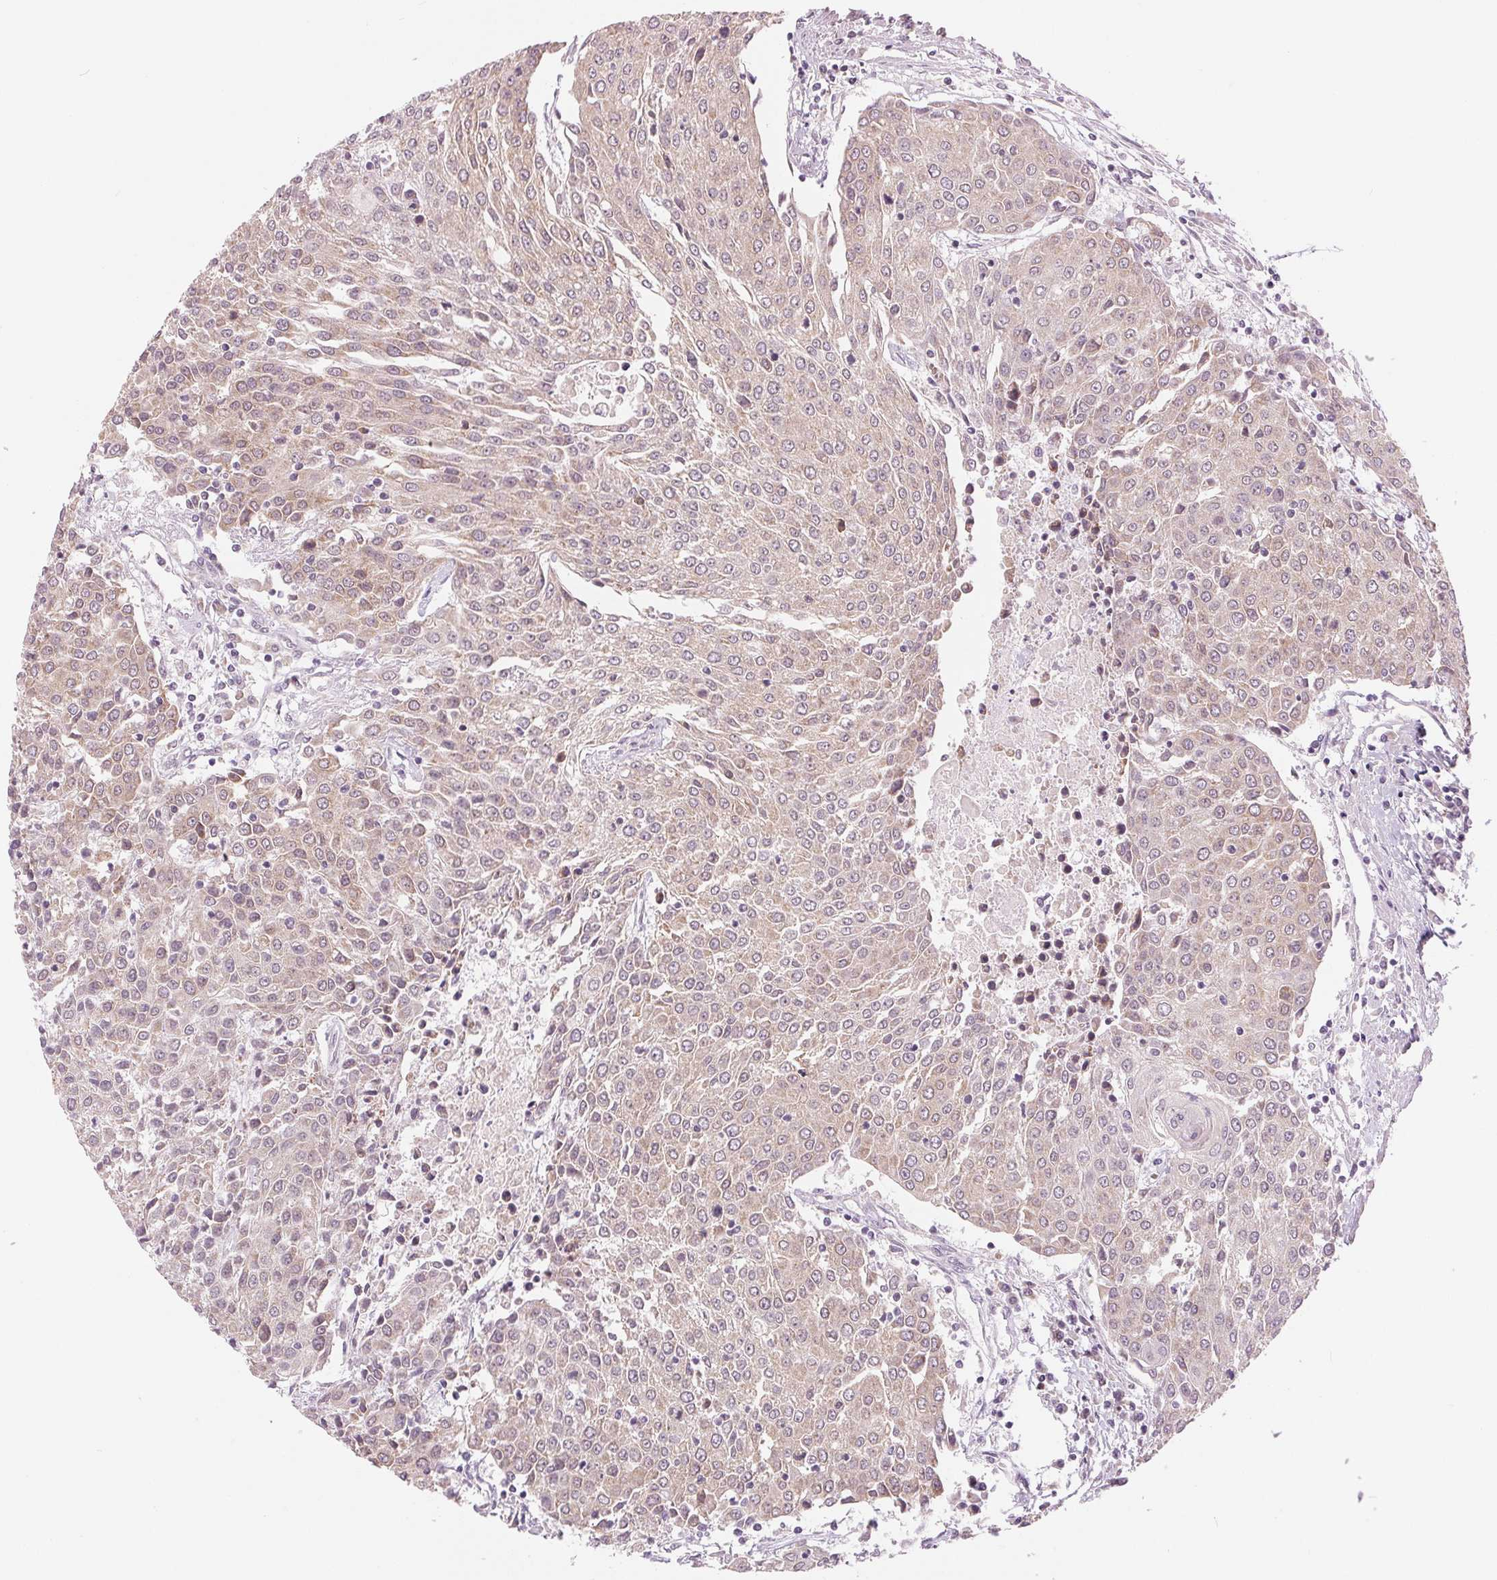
{"staining": {"intensity": "weak", "quantity": "<25%", "location": "cytoplasmic/membranous"}, "tissue": "urothelial cancer", "cell_type": "Tumor cells", "image_type": "cancer", "snomed": [{"axis": "morphology", "description": "Urothelial carcinoma, High grade"}, {"axis": "topography", "description": "Urinary bladder"}], "caption": "This image is of urothelial cancer stained with immunohistochemistry to label a protein in brown with the nuclei are counter-stained blue. There is no staining in tumor cells.", "gene": "TECR", "patient": {"sex": "female", "age": 85}}